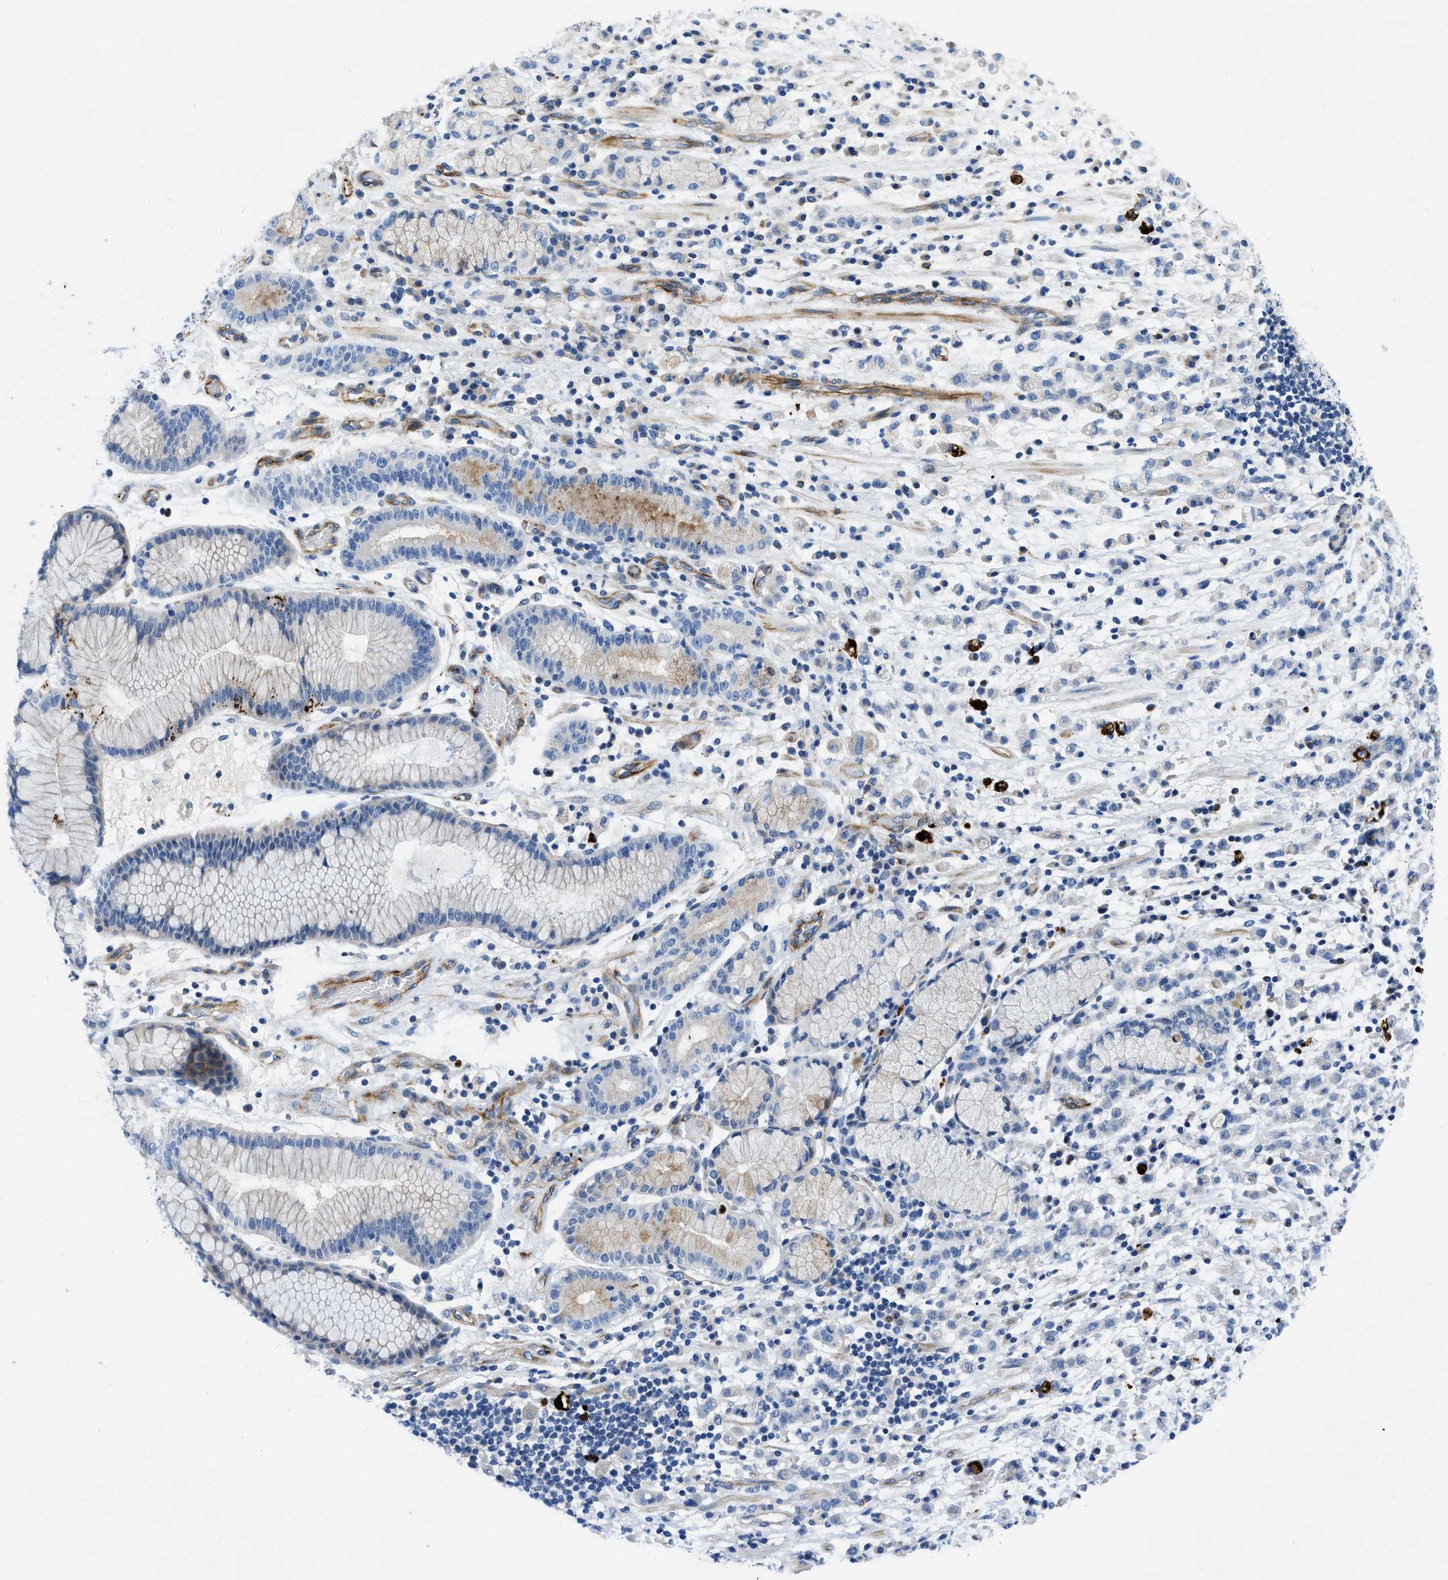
{"staining": {"intensity": "negative", "quantity": "none", "location": "none"}, "tissue": "stomach cancer", "cell_type": "Tumor cells", "image_type": "cancer", "snomed": [{"axis": "morphology", "description": "Adenocarcinoma, NOS"}, {"axis": "topography", "description": "Stomach, lower"}], "caption": "The immunohistochemistry (IHC) micrograph has no significant positivity in tumor cells of stomach cancer (adenocarcinoma) tissue.", "gene": "XCR1", "patient": {"sex": "male", "age": 88}}